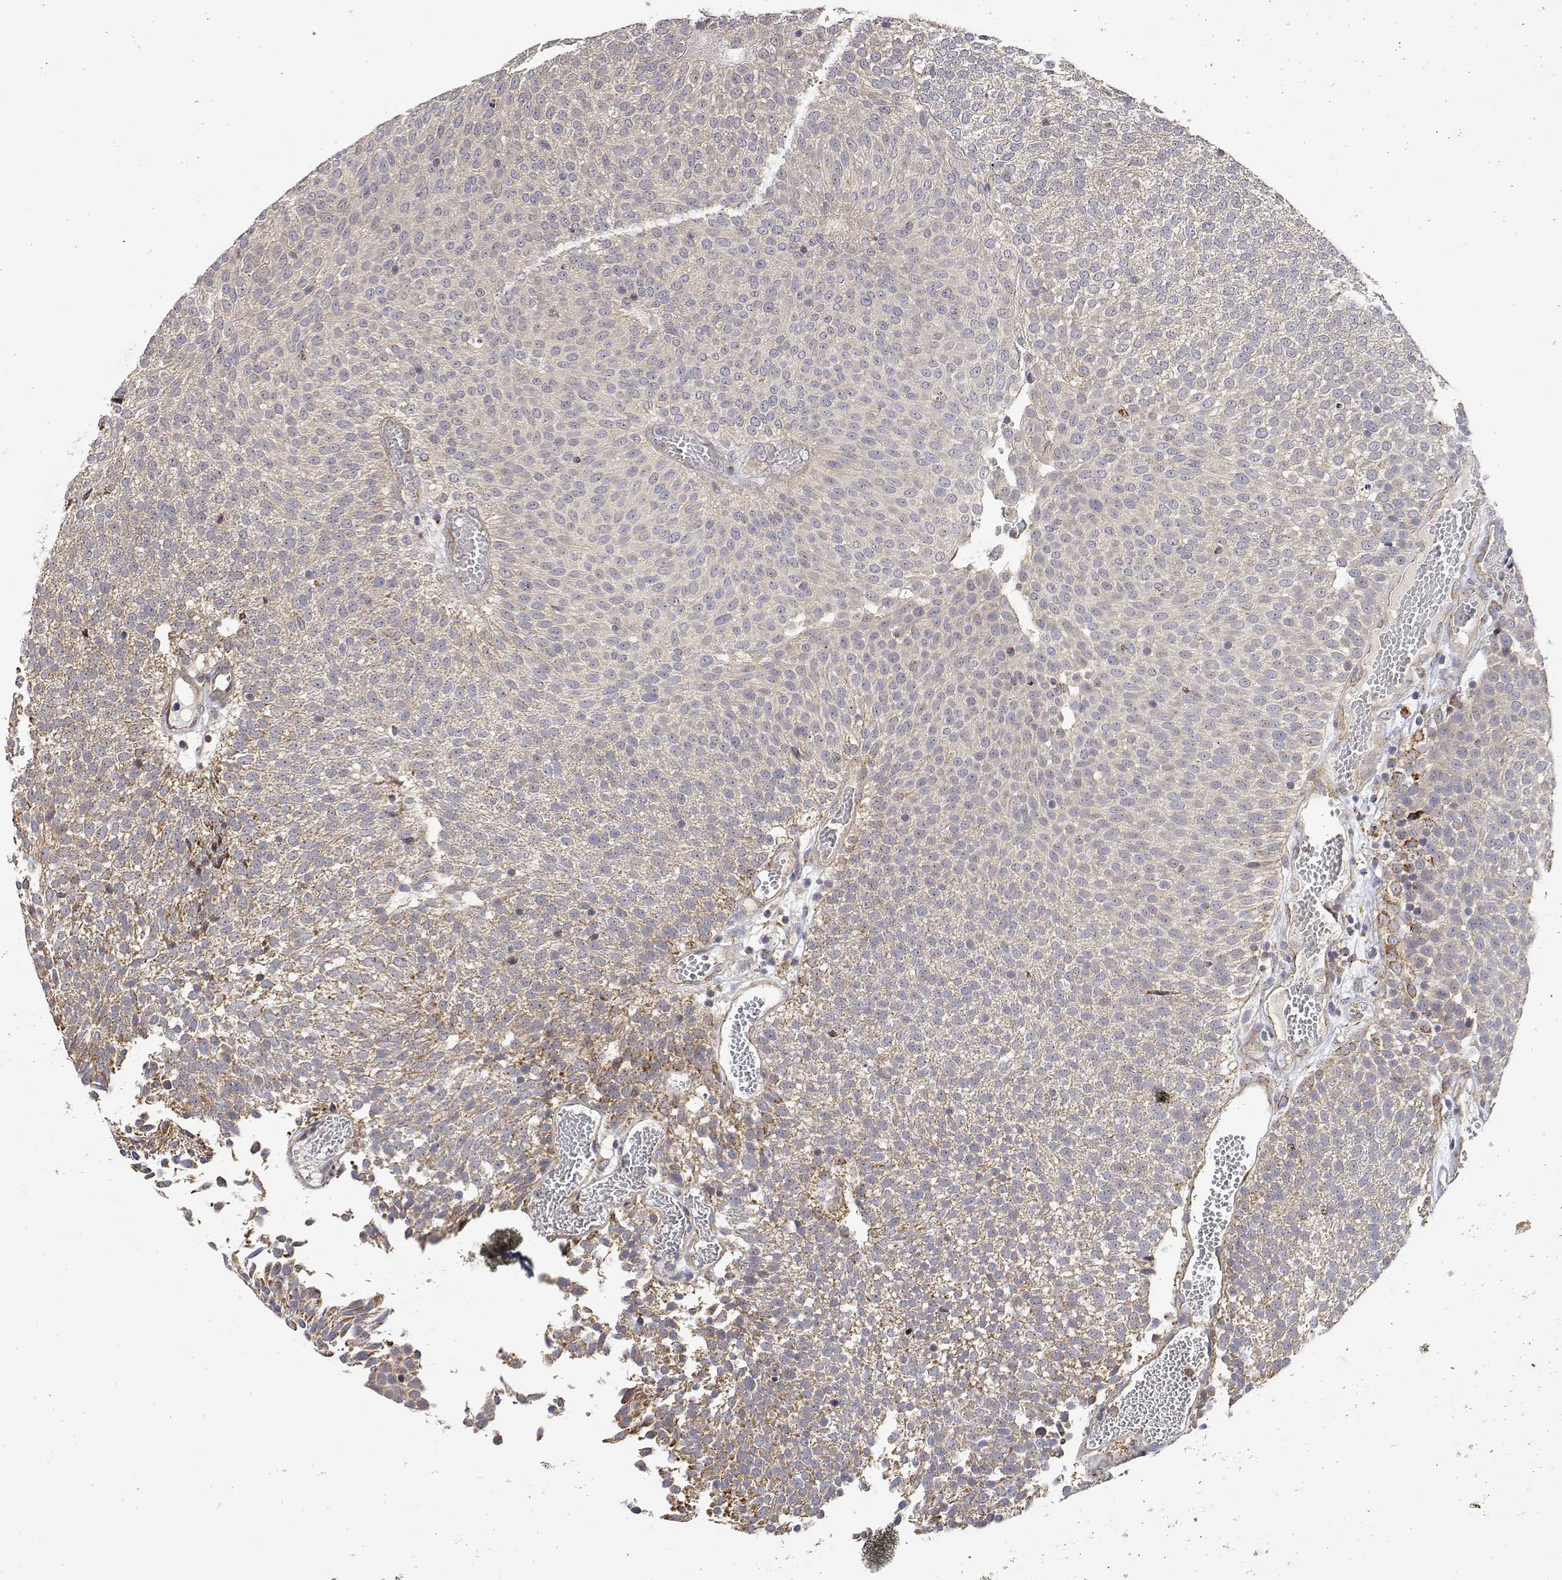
{"staining": {"intensity": "weak", "quantity": "25%-75%", "location": "cytoplasmic/membranous"}, "tissue": "urothelial cancer", "cell_type": "Tumor cells", "image_type": "cancer", "snomed": [{"axis": "morphology", "description": "Urothelial carcinoma, Low grade"}, {"axis": "topography", "description": "Urinary bladder"}], "caption": "A micrograph showing weak cytoplasmic/membranous staining in about 25%-75% of tumor cells in low-grade urothelial carcinoma, as visualized by brown immunohistochemical staining.", "gene": "LONRF3", "patient": {"sex": "female", "age": 79}}